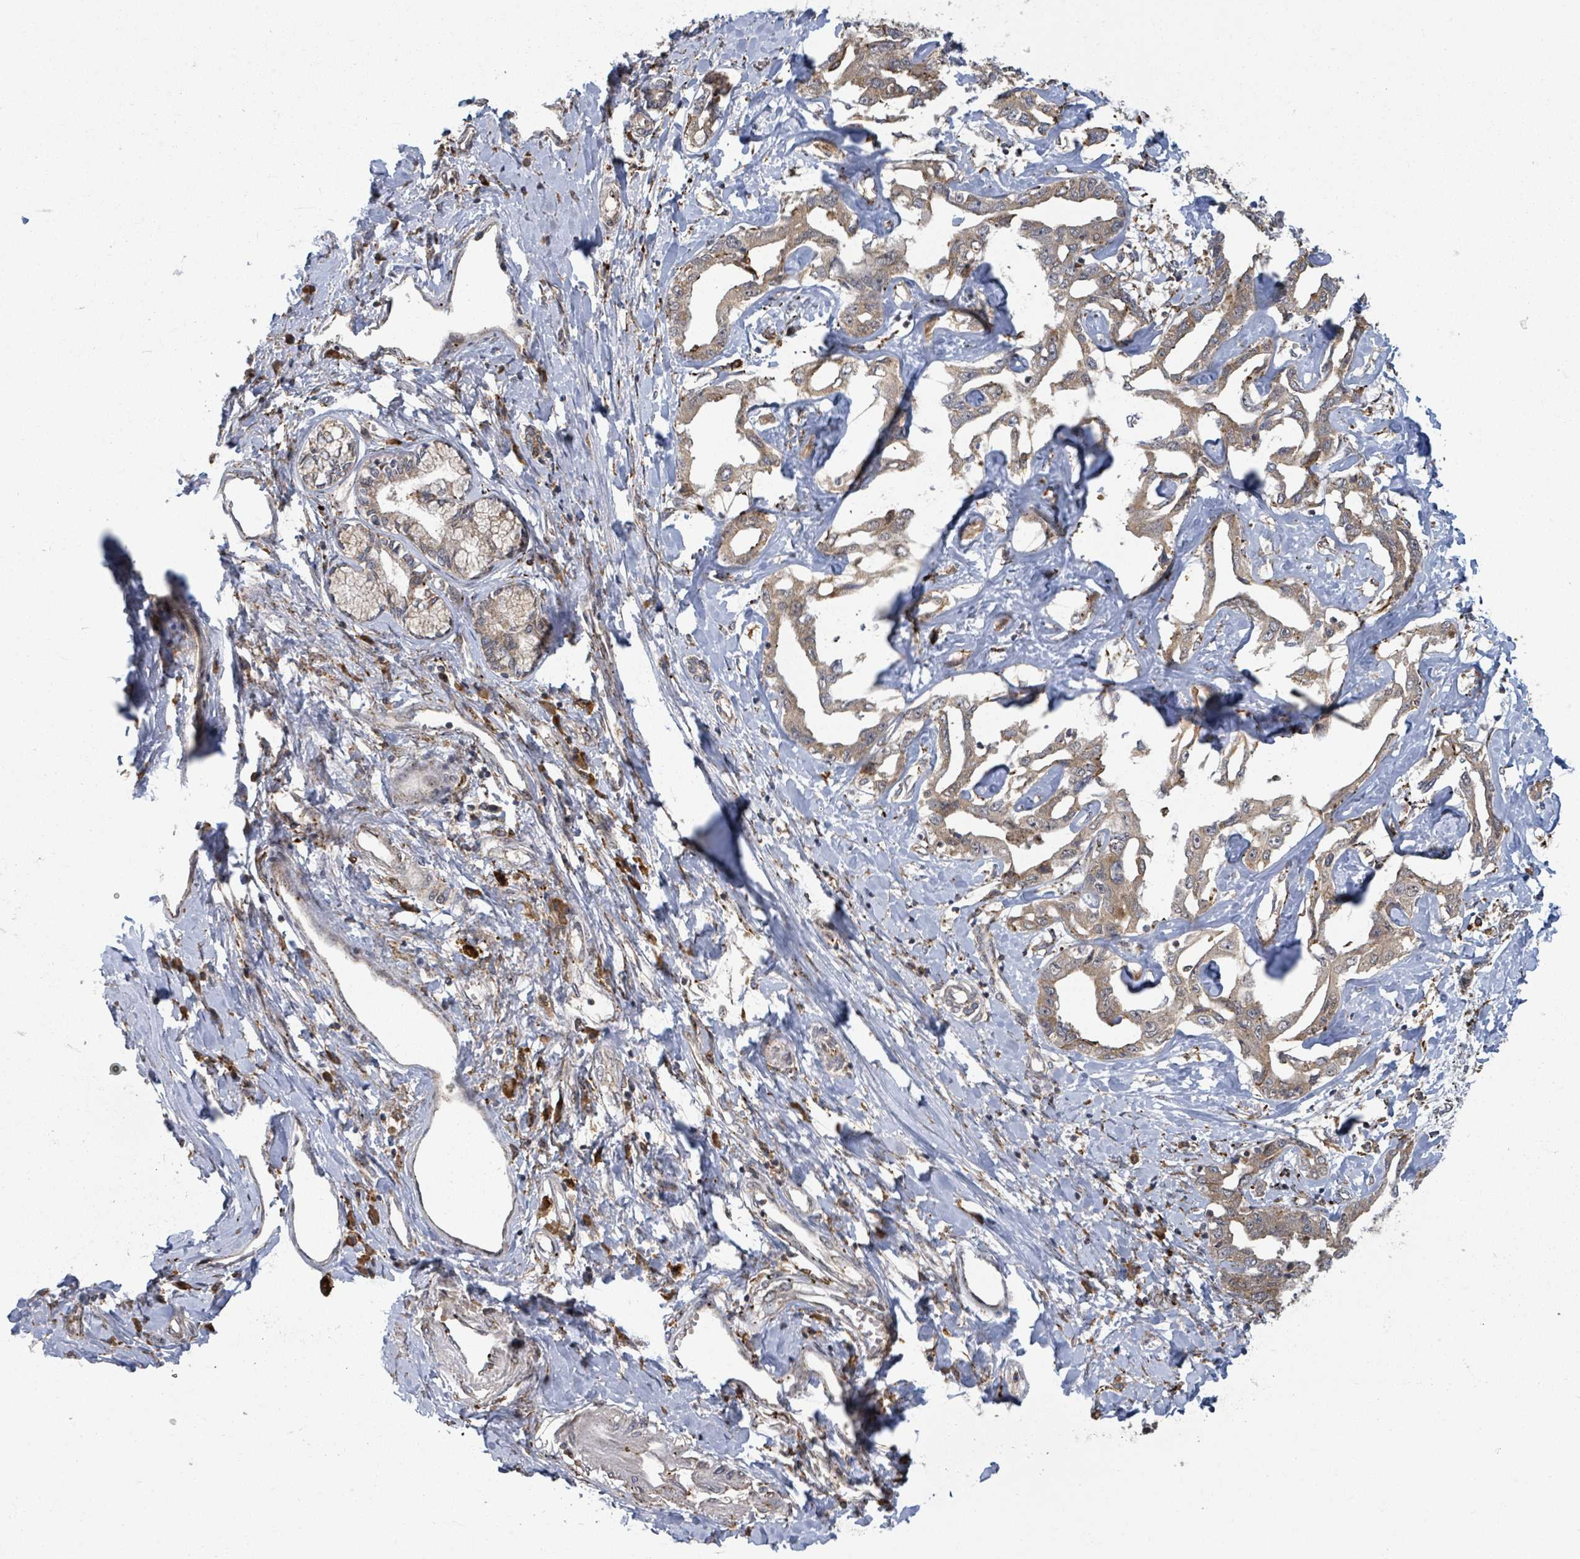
{"staining": {"intensity": "moderate", "quantity": ">75%", "location": "cytoplasmic/membranous"}, "tissue": "liver cancer", "cell_type": "Tumor cells", "image_type": "cancer", "snomed": [{"axis": "morphology", "description": "Cholangiocarcinoma"}, {"axis": "topography", "description": "Liver"}], "caption": "Human liver cancer stained for a protein (brown) demonstrates moderate cytoplasmic/membranous positive staining in approximately >75% of tumor cells.", "gene": "SHROOM2", "patient": {"sex": "male", "age": 59}}